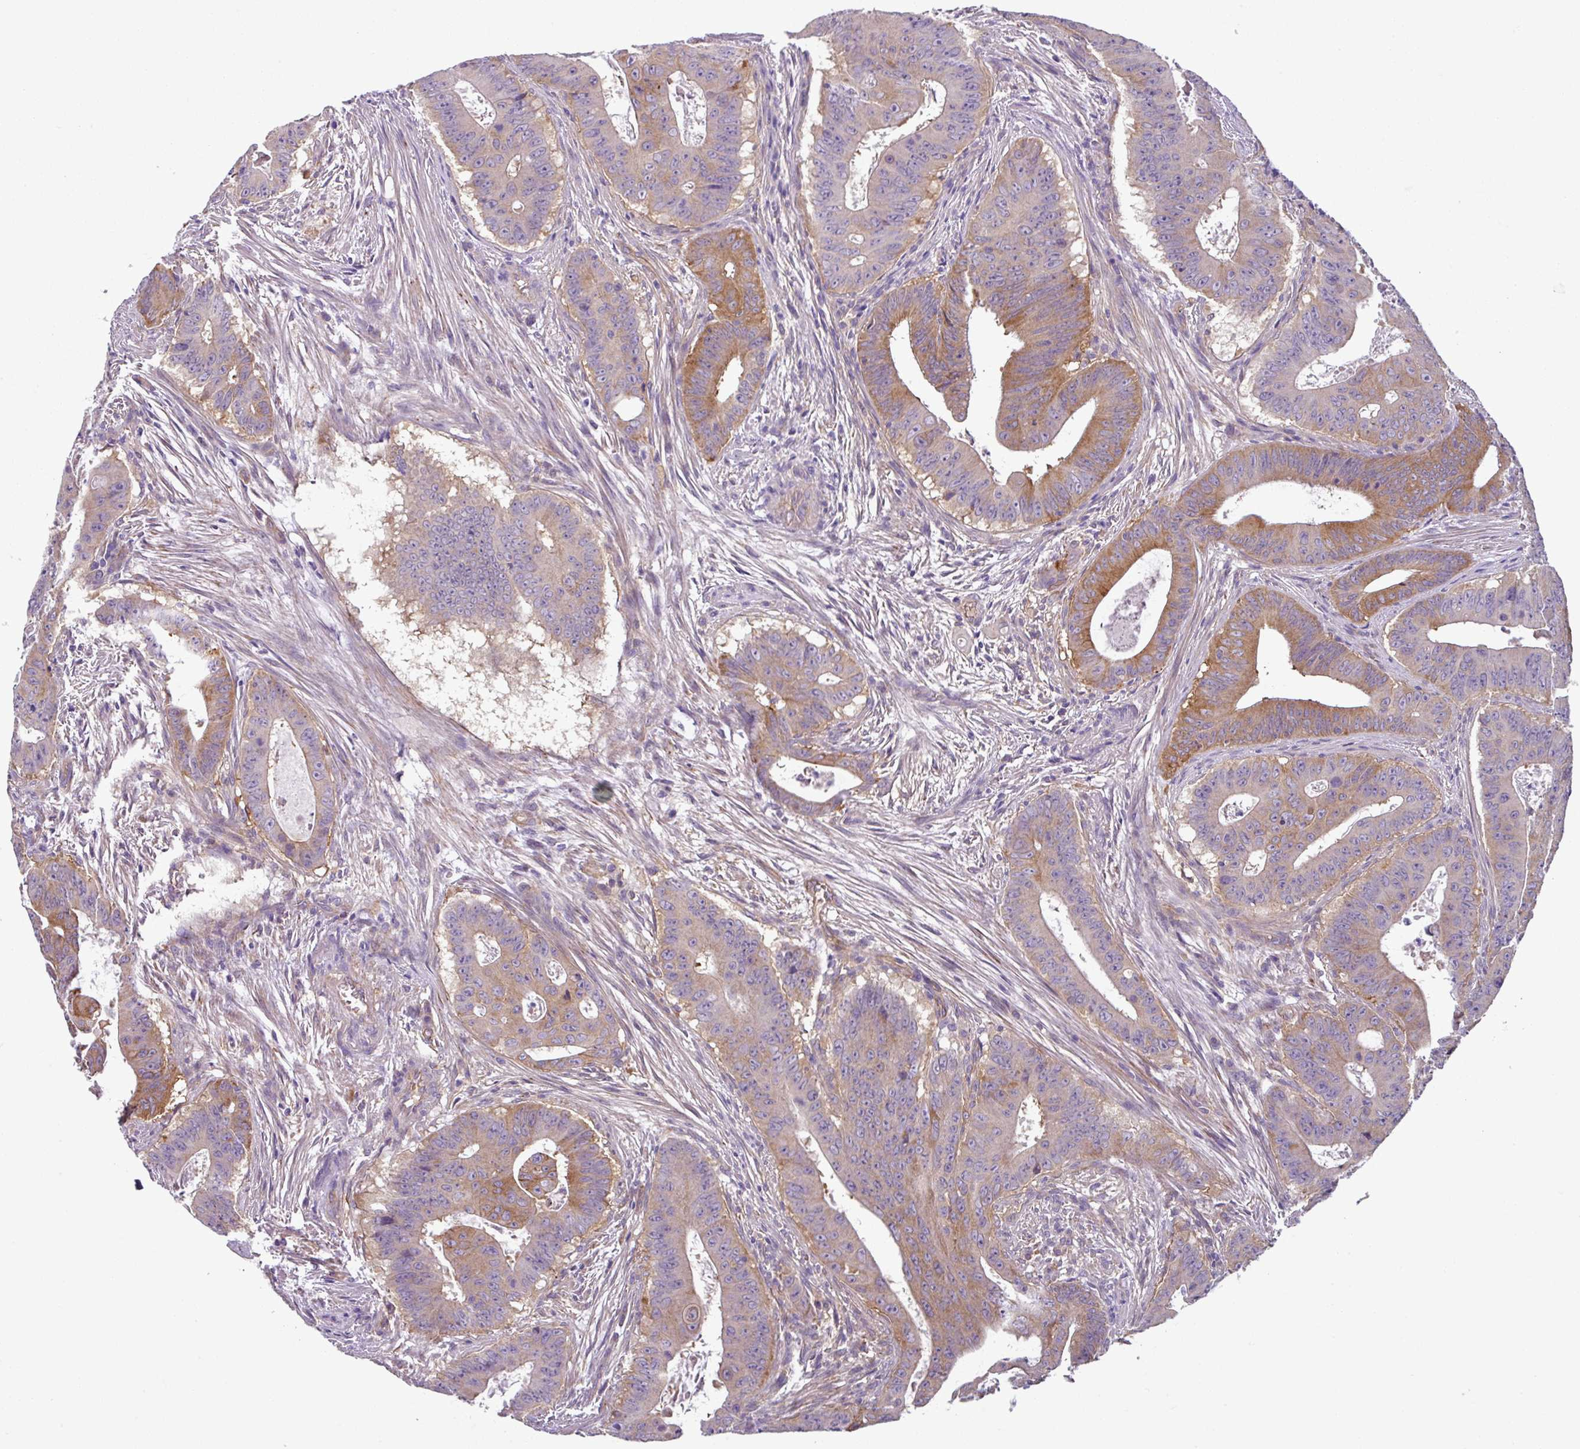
{"staining": {"intensity": "moderate", "quantity": "25%-75%", "location": "cytoplasmic/membranous"}, "tissue": "colorectal cancer", "cell_type": "Tumor cells", "image_type": "cancer", "snomed": [{"axis": "morphology", "description": "Adenocarcinoma, NOS"}, {"axis": "topography", "description": "Rectum"}], "caption": "Immunohistochemistry (IHC) histopathology image of human colorectal adenocarcinoma stained for a protein (brown), which displays medium levels of moderate cytoplasmic/membranous expression in about 25%-75% of tumor cells.", "gene": "SLC23A2", "patient": {"sex": "female", "age": 75}}